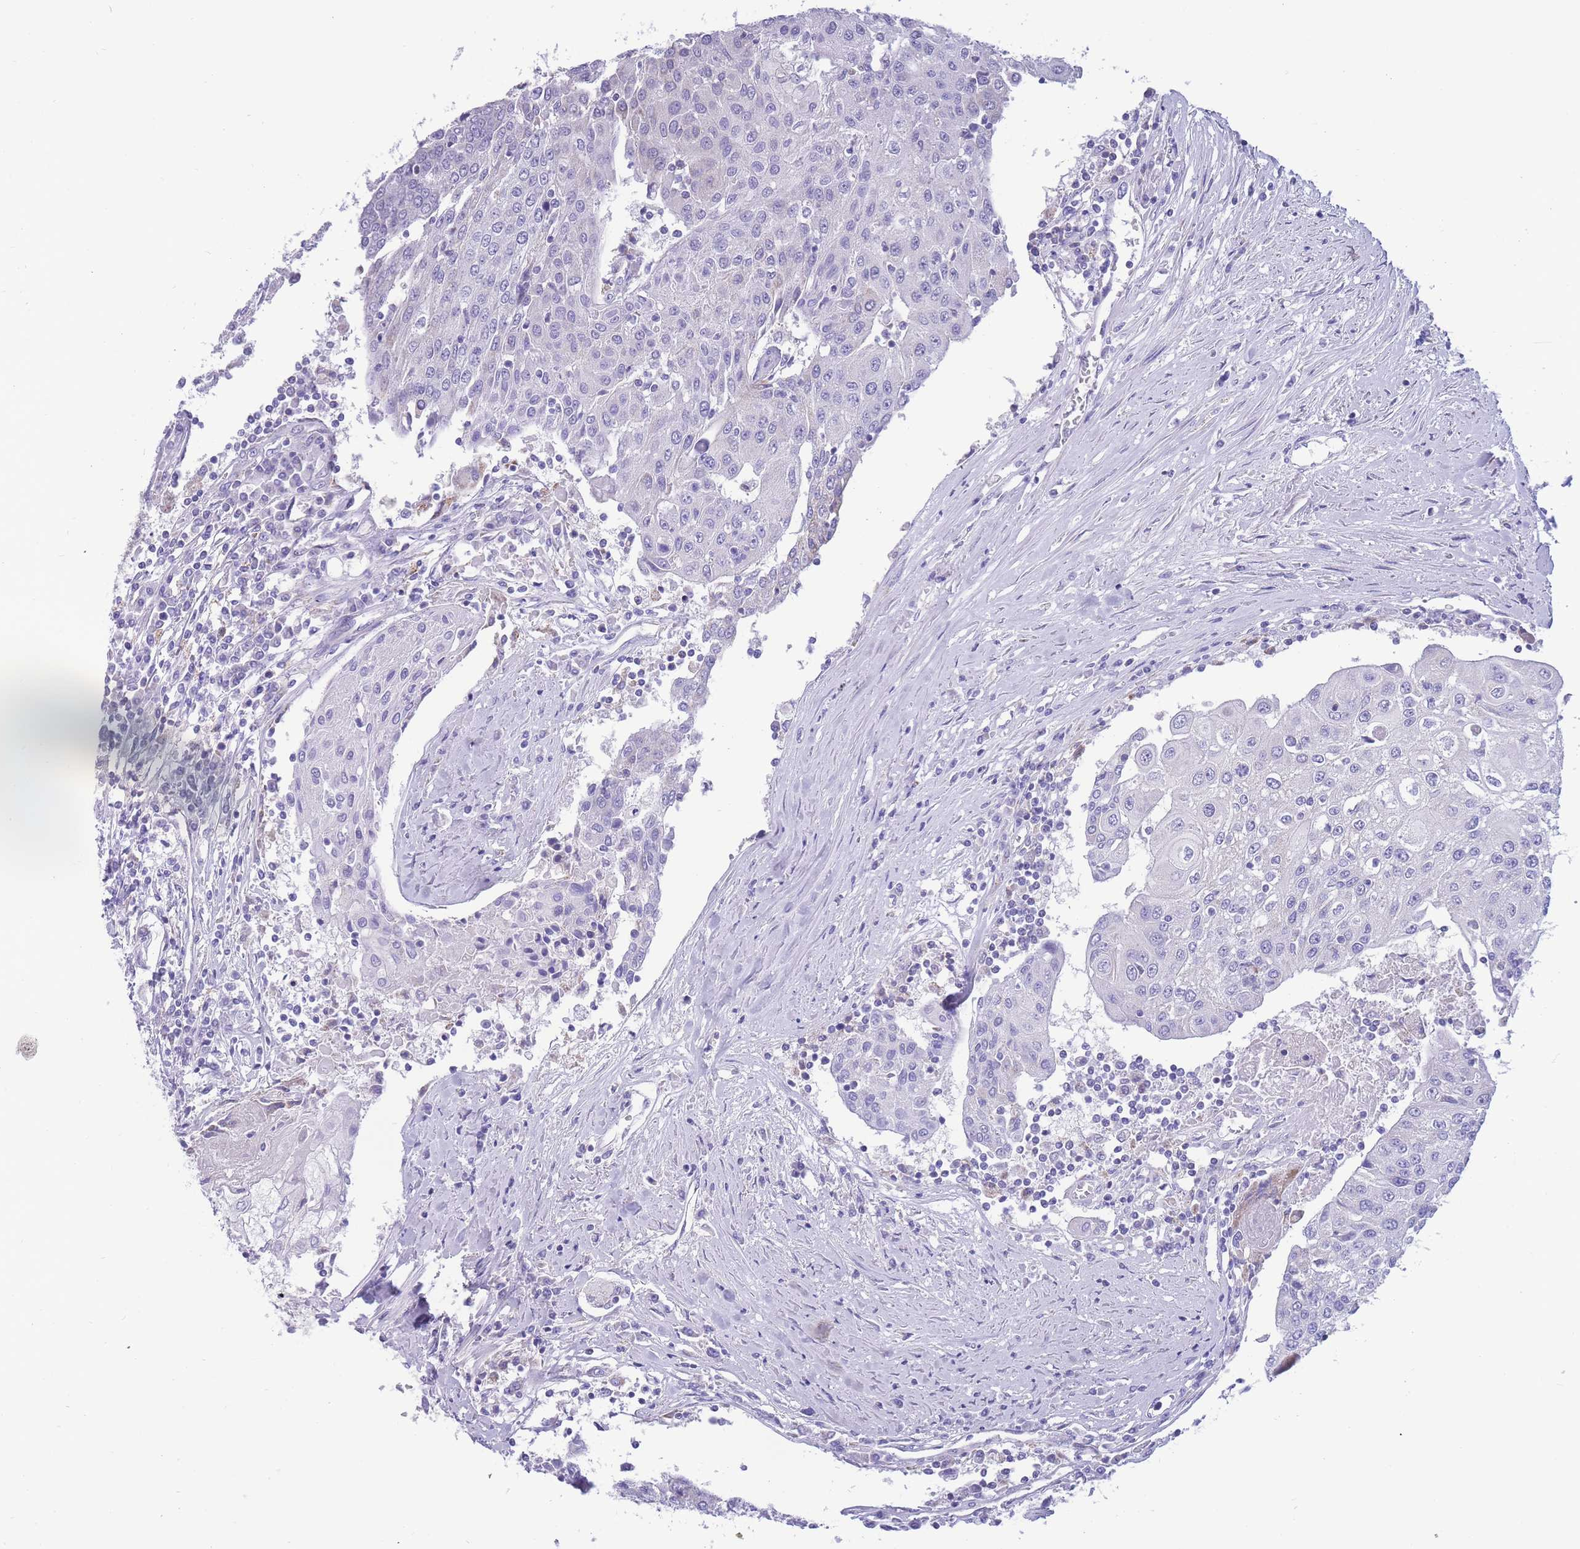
{"staining": {"intensity": "negative", "quantity": "none", "location": "none"}, "tissue": "urothelial cancer", "cell_type": "Tumor cells", "image_type": "cancer", "snomed": [{"axis": "morphology", "description": "Urothelial carcinoma, High grade"}, {"axis": "topography", "description": "Urinary bladder"}], "caption": "Urothelial carcinoma (high-grade) was stained to show a protein in brown. There is no significant staining in tumor cells. (DAB (3,3'-diaminobenzidine) IHC visualized using brightfield microscopy, high magnification).", "gene": "INTS2", "patient": {"sex": "female", "age": 85}}